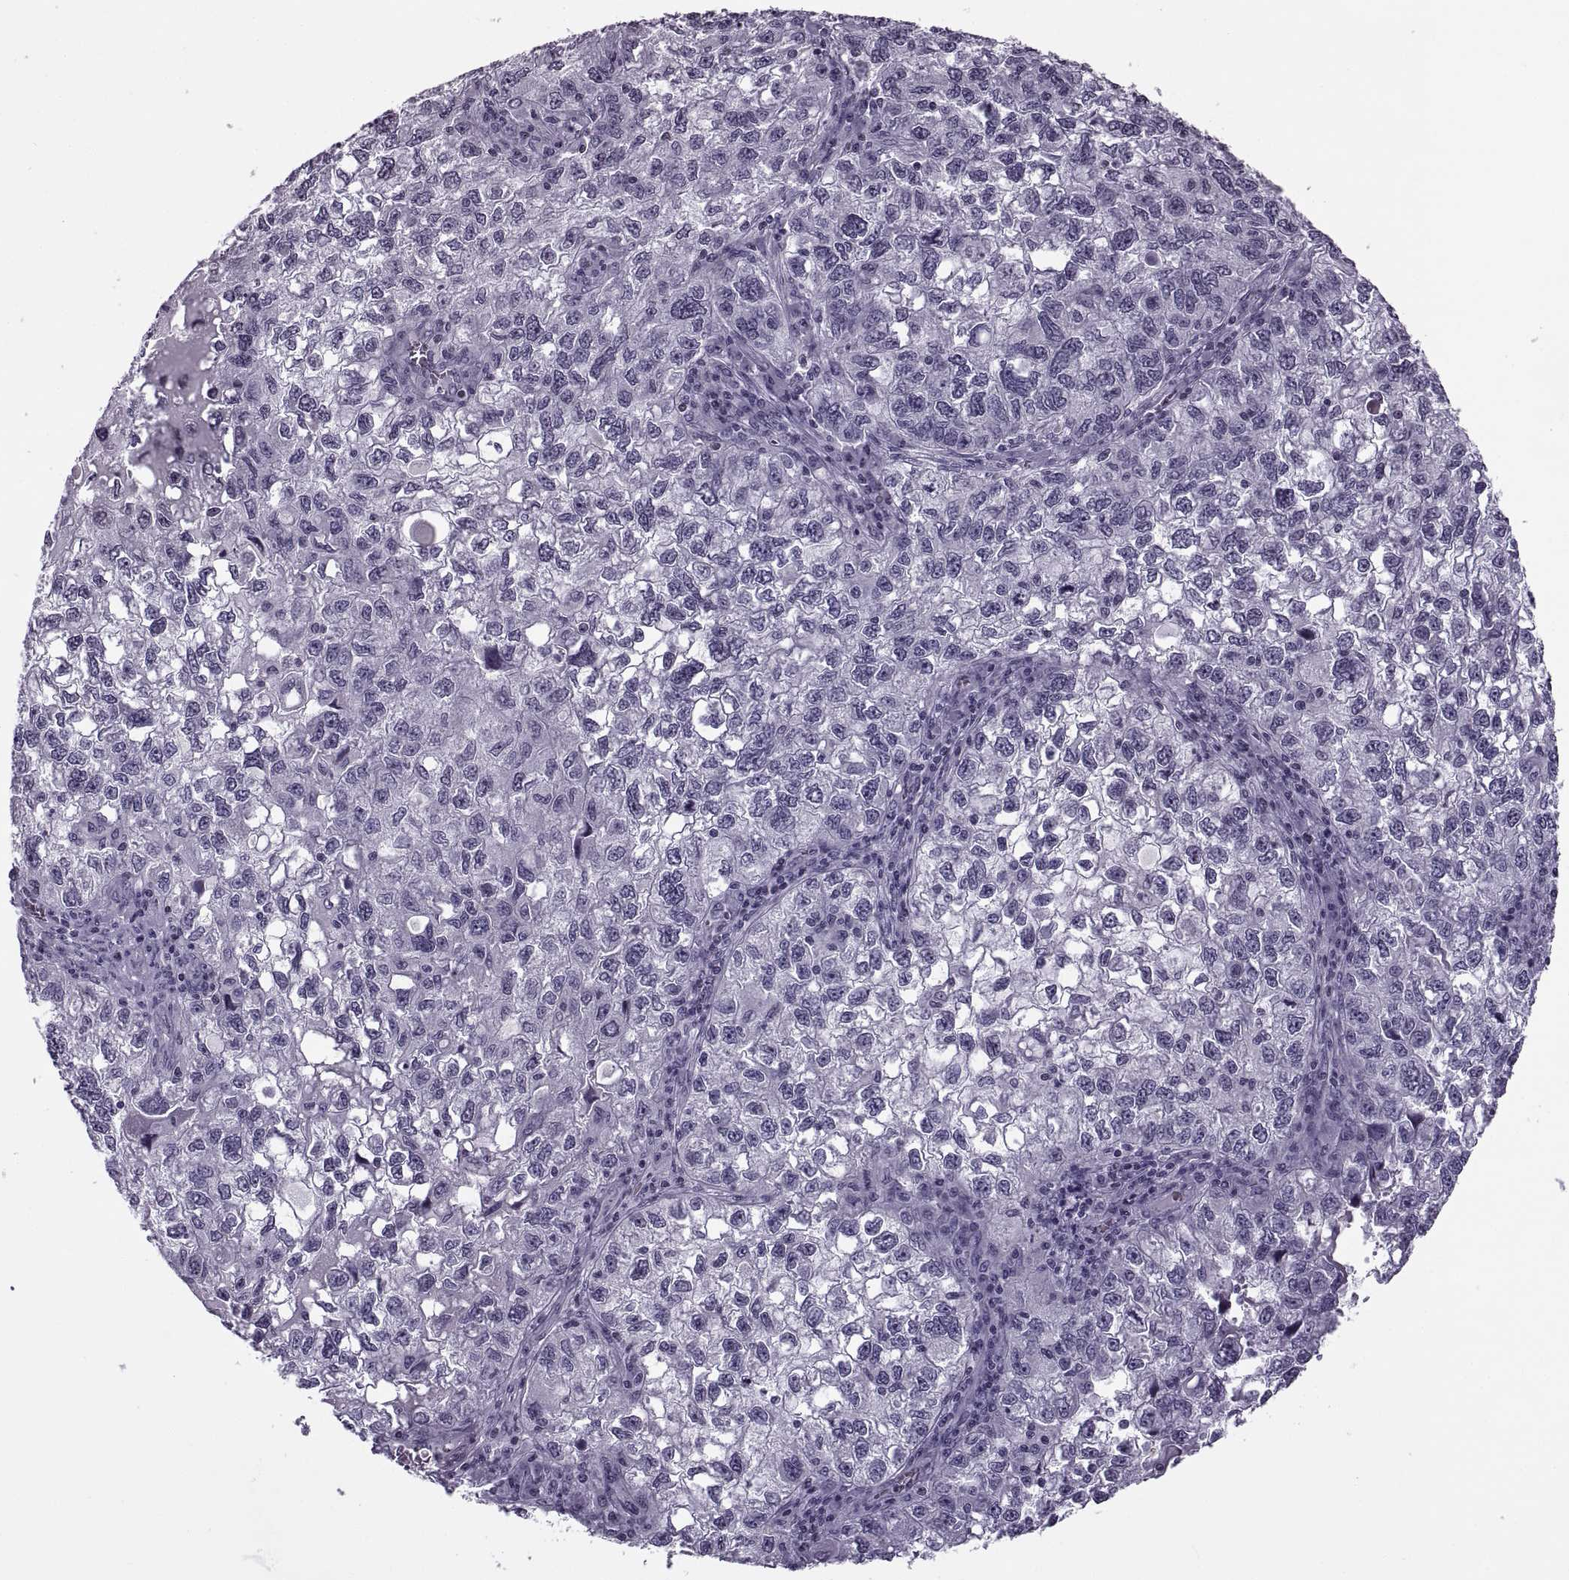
{"staining": {"intensity": "negative", "quantity": "none", "location": "none"}, "tissue": "cervical cancer", "cell_type": "Tumor cells", "image_type": "cancer", "snomed": [{"axis": "morphology", "description": "Squamous cell carcinoma, NOS"}, {"axis": "topography", "description": "Cervix"}], "caption": "Immunohistochemistry (IHC) micrograph of neoplastic tissue: human cervical cancer stained with DAB shows no significant protein positivity in tumor cells. The staining was performed using DAB to visualize the protein expression in brown, while the nuclei were stained in blue with hematoxylin (Magnification: 20x).", "gene": "H1-8", "patient": {"sex": "female", "age": 55}}